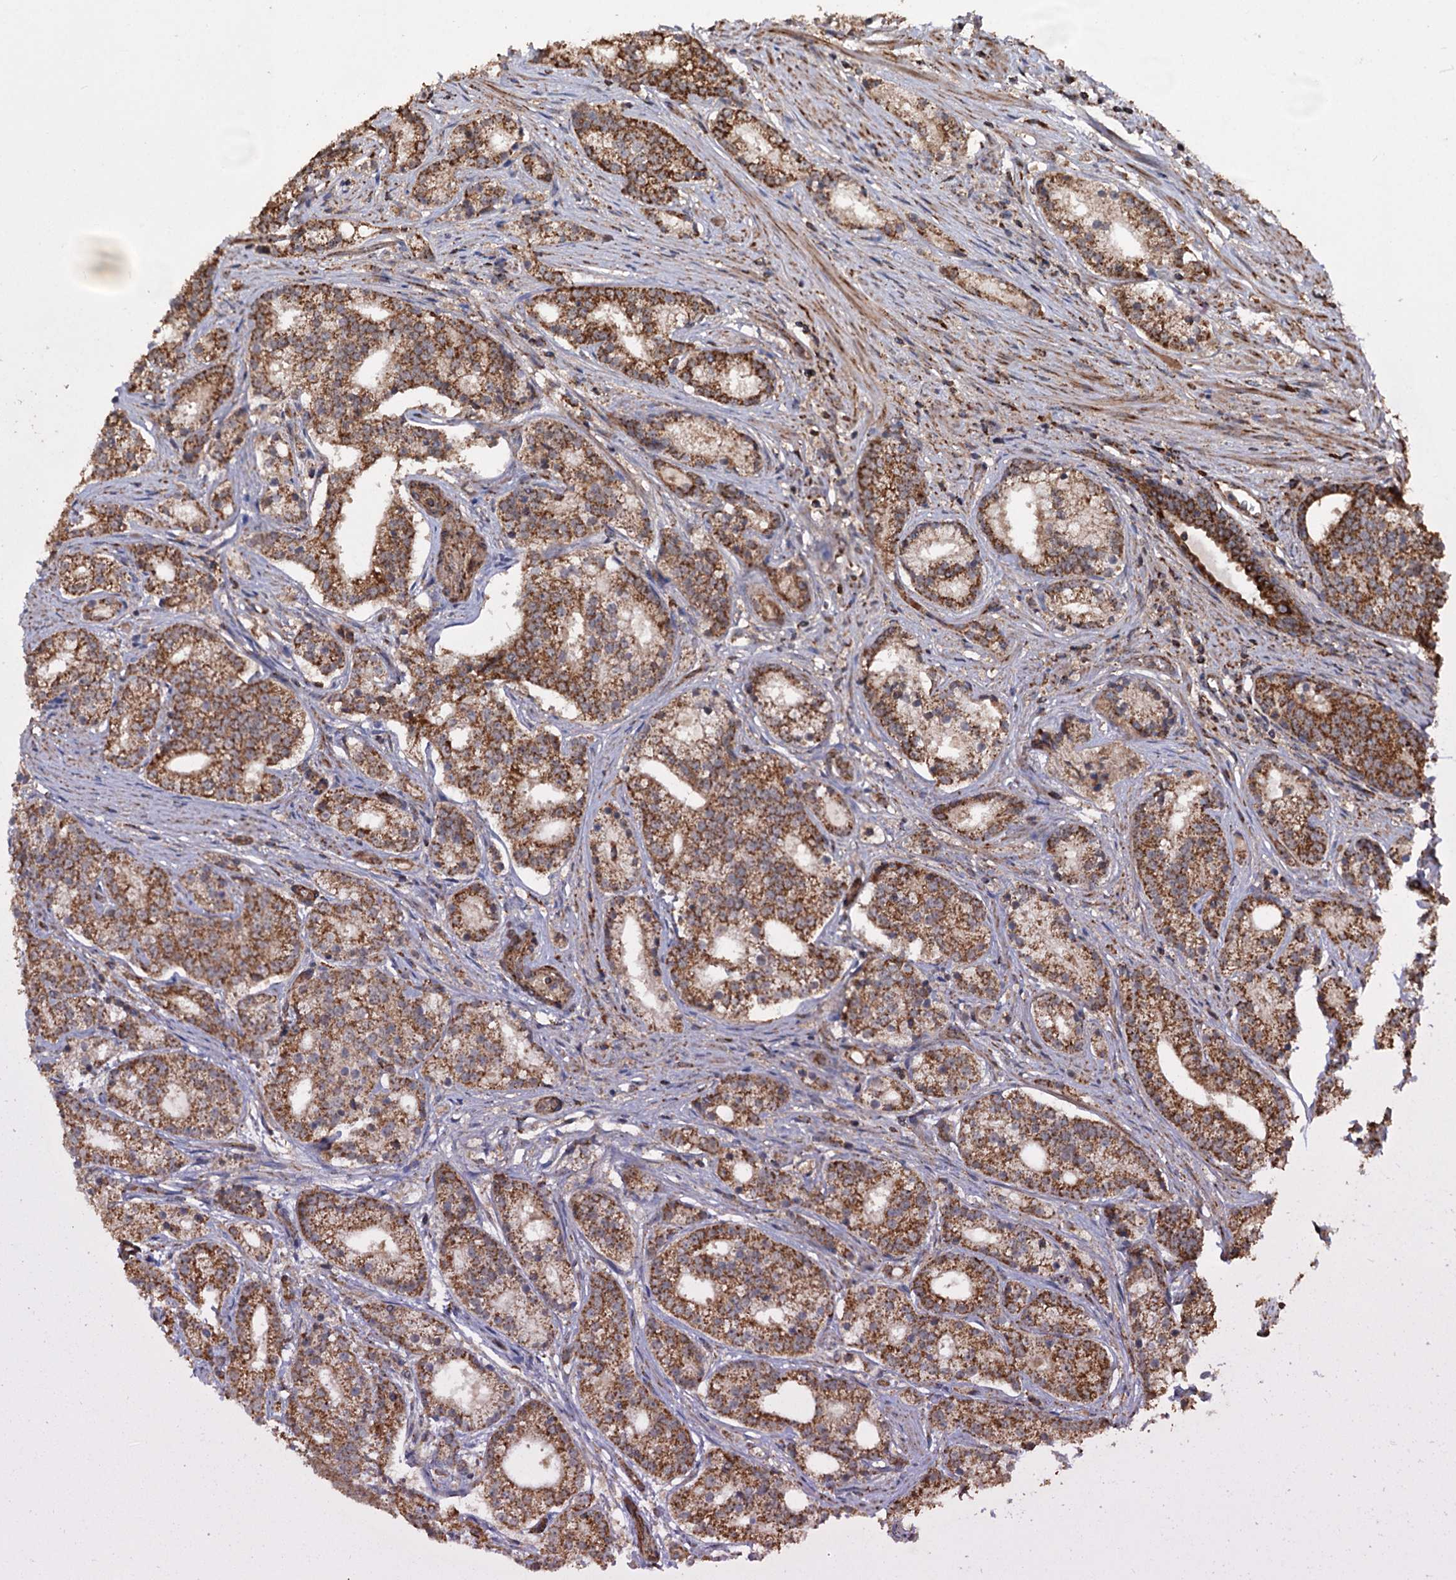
{"staining": {"intensity": "moderate", "quantity": ">75%", "location": "cytoplasmic/membranous"}, "tissue": "prostate cancer", "cell_type": "Tumor cells", "image_type": "cancer", "snomed": [{"axis": "morphology", "description": "Adenocarcinoma, Low grade"}, {"axis": "topography", "description": "Prostate"}], "caption": "Moderate cytoplasmic/membranous expression is identified in approximately >75% of tumor cells in prostate cancer (adenocarcinoma (low-grade)).", "gene": "IPO4", "patient": {"sex": "male", "age": 71}}